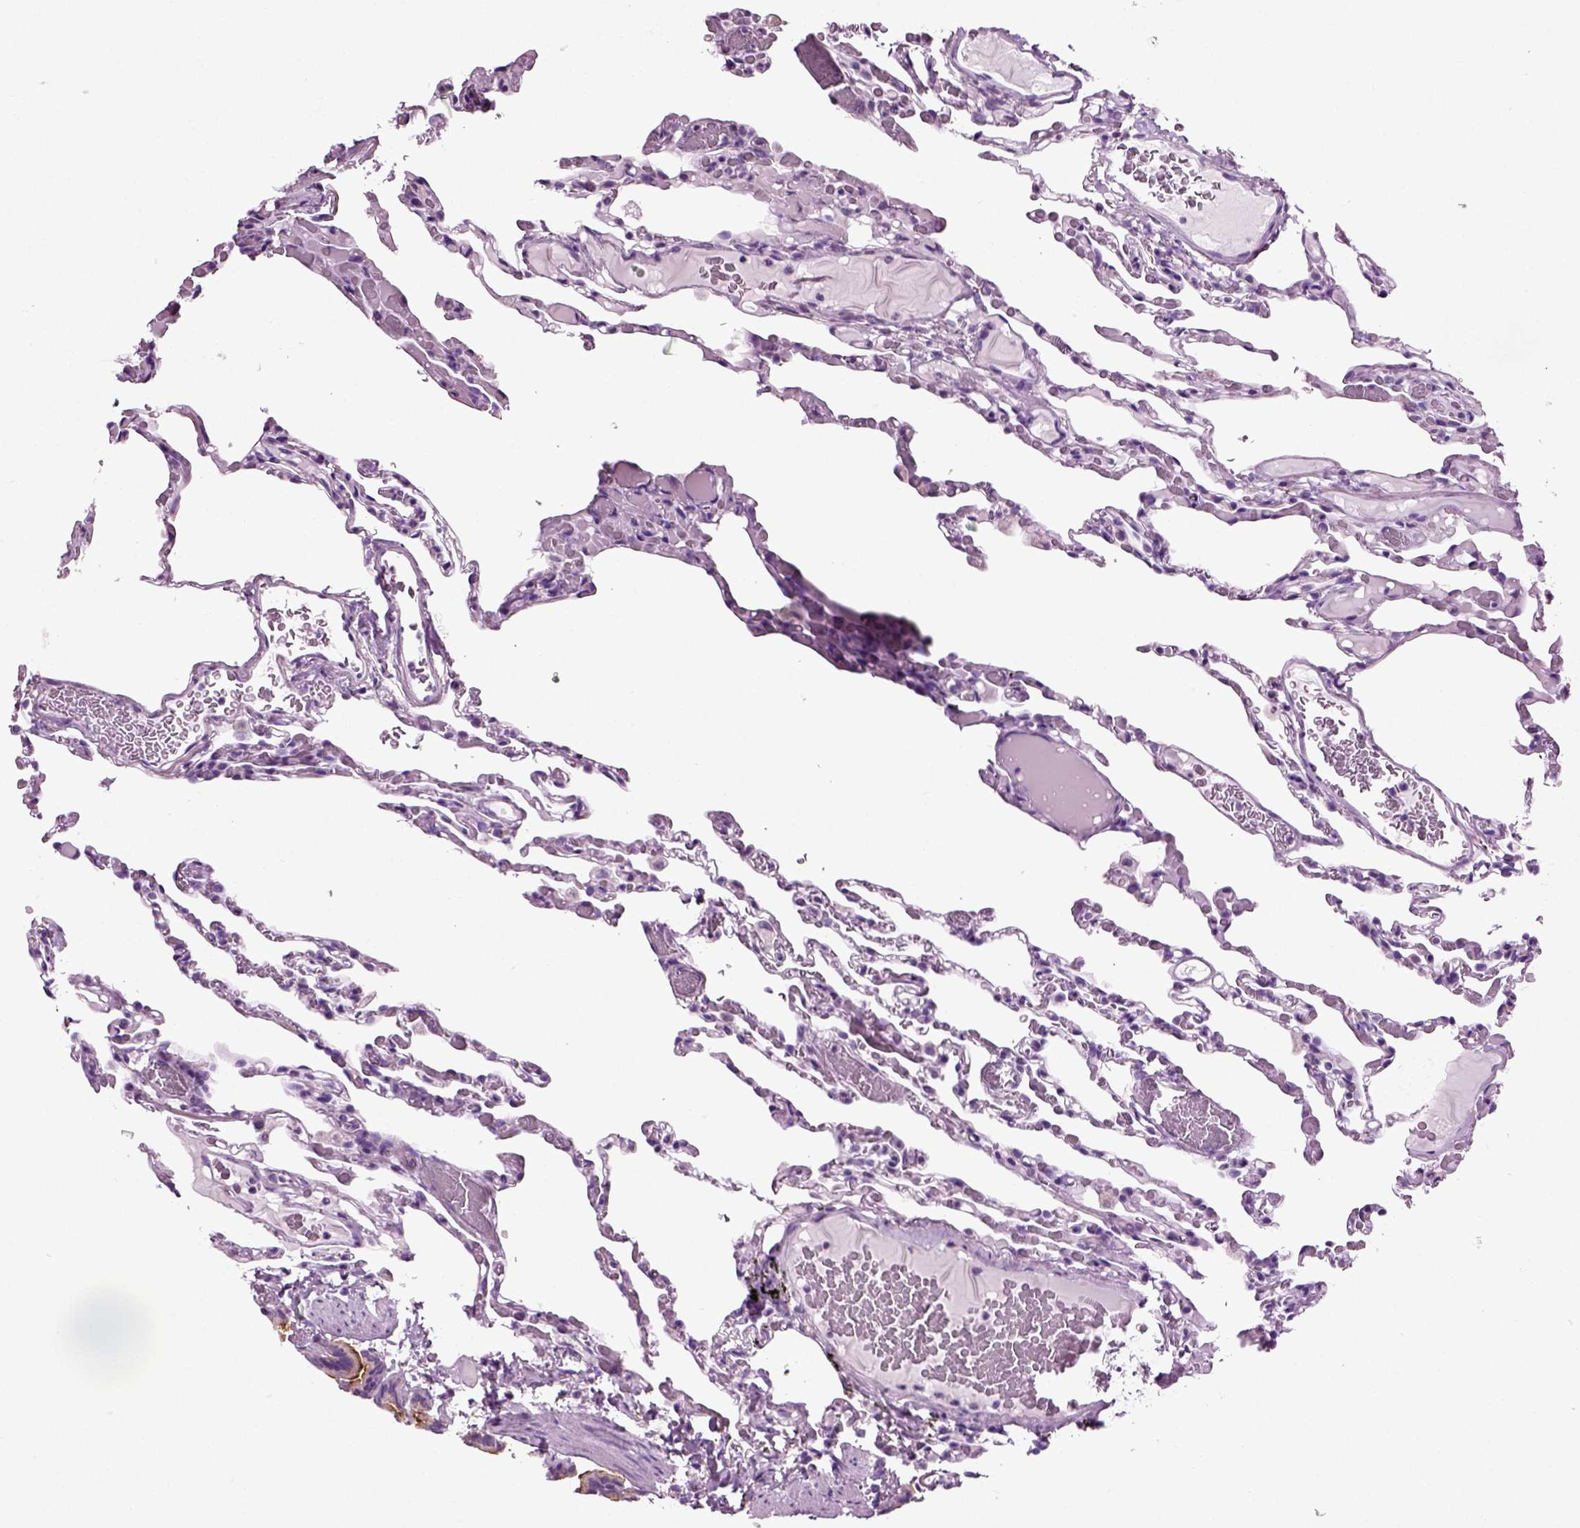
{"staining": {"intensity": "negative", "quantity": "none", "location": "none"}, "tissue": "lung", "cell_type": "Alveolar cells", "image_type": "normal", "snomed": [{"axis": "morphology", "description": "Normal tissue, NOS"}, {"axis": "topography", "description": "Lung"}], "caption": "Alveolar cells show no significant protein positivity in normal lung. The staining was performed using DAB (3,3'-diaminobenzidine) to visualize the protein expression in brown, while the nuclei were stained in blue with hematoxylin (Magnification: 20x).", "gene": "DNAH10", "patient": {"sex": "female", "age": 43}}